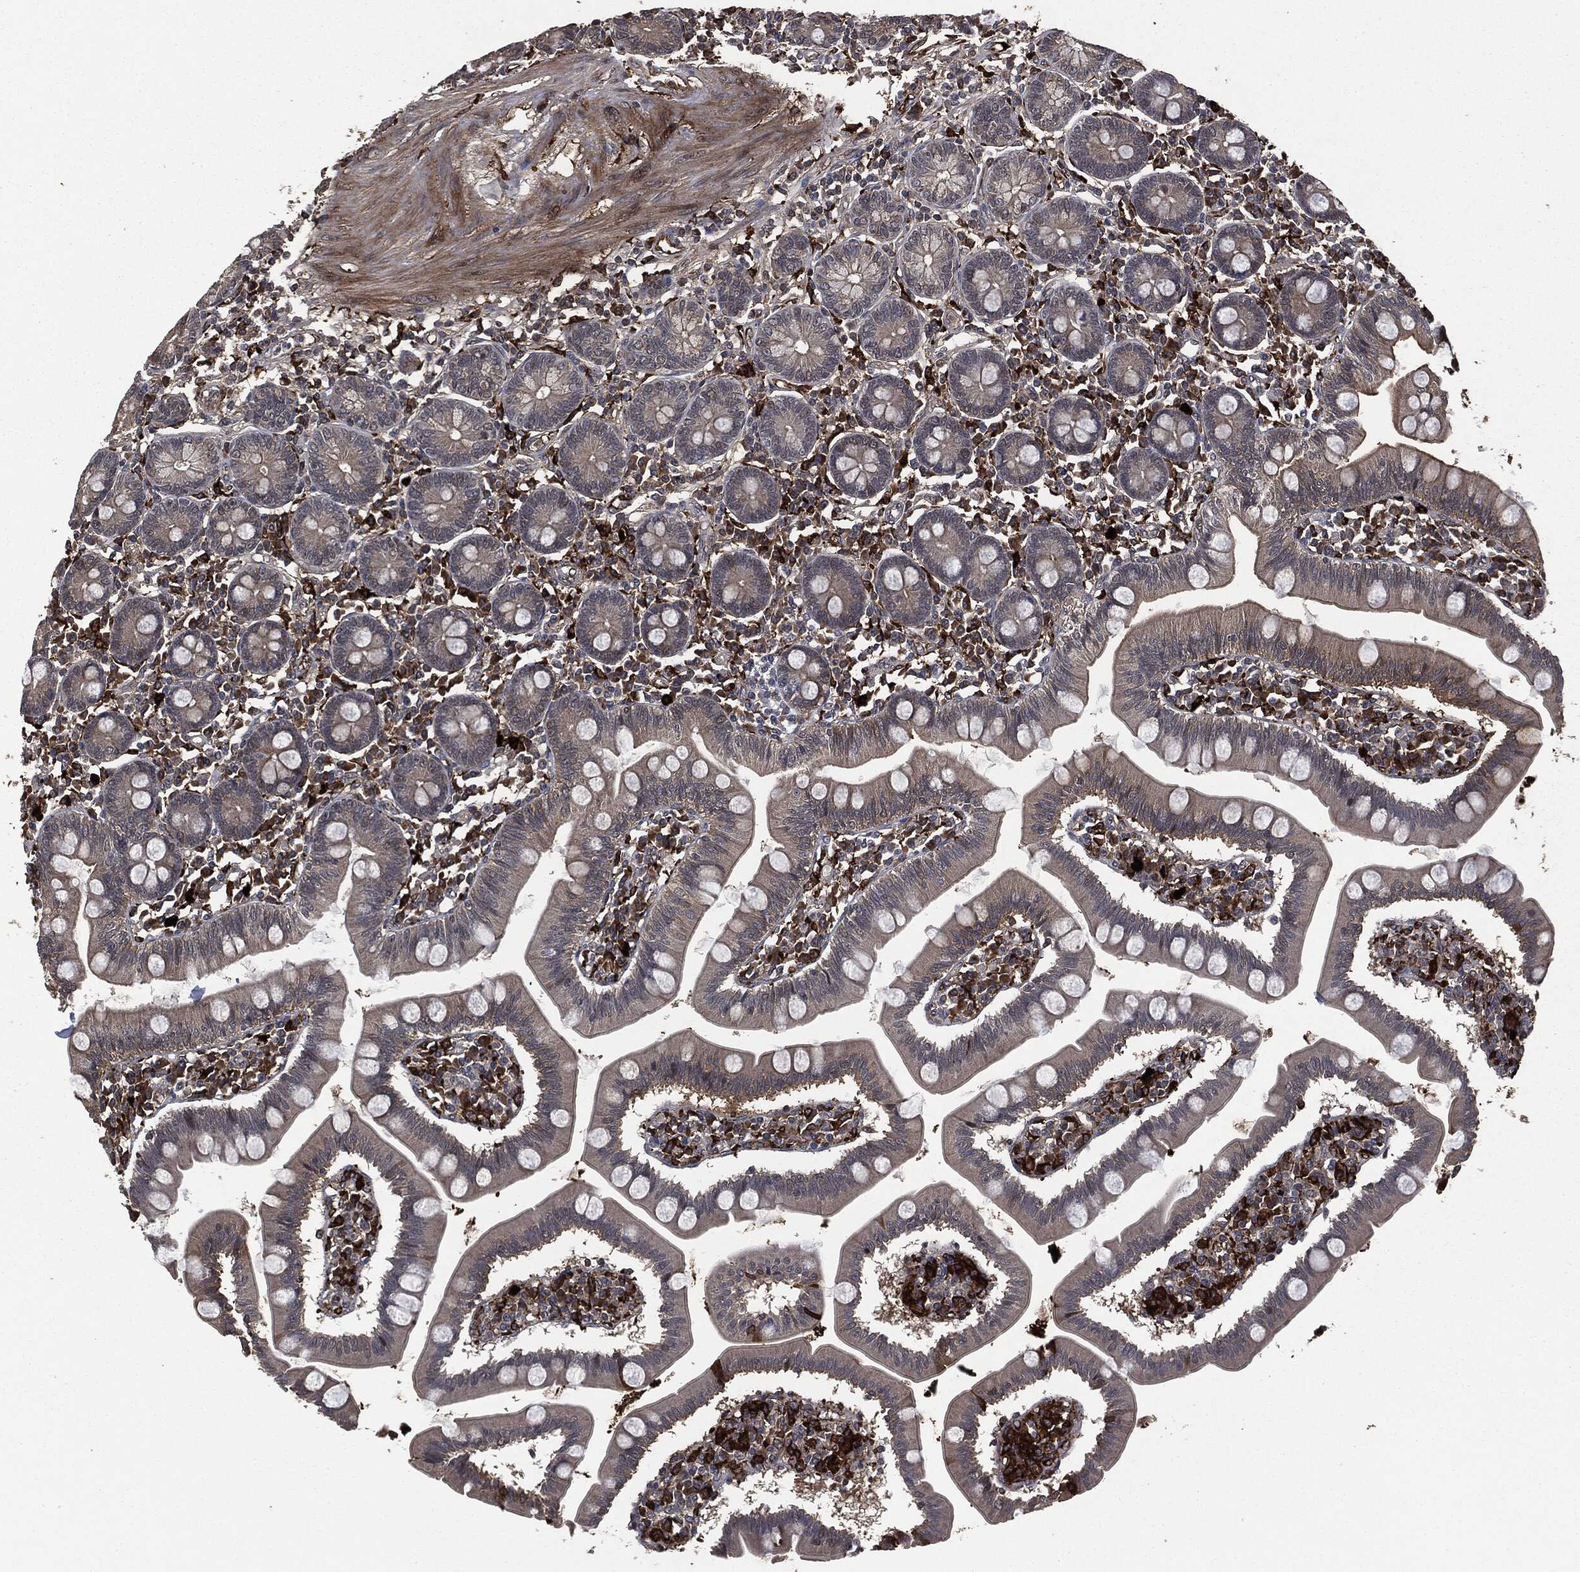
{"staining": {"intensity": "moderate", "quantity": "<25%", "location": "cytoplasmic/membranous"}, "tissue": "small intestine", "cell_type": "Glandular cells", "image_type": "normal", "snomed": [{"axis": "morphology", "description": "Normal tissue, NOS"}, {"axis": "topography", "description": "Small intestine"}], "caption": "Moderate cytoplasmic/membranous protein positivity is seen in approximately <25% of glandular cells in small intestine.", "gene": "CRABP2", "patient": {"sex": "male", "age": 88}}